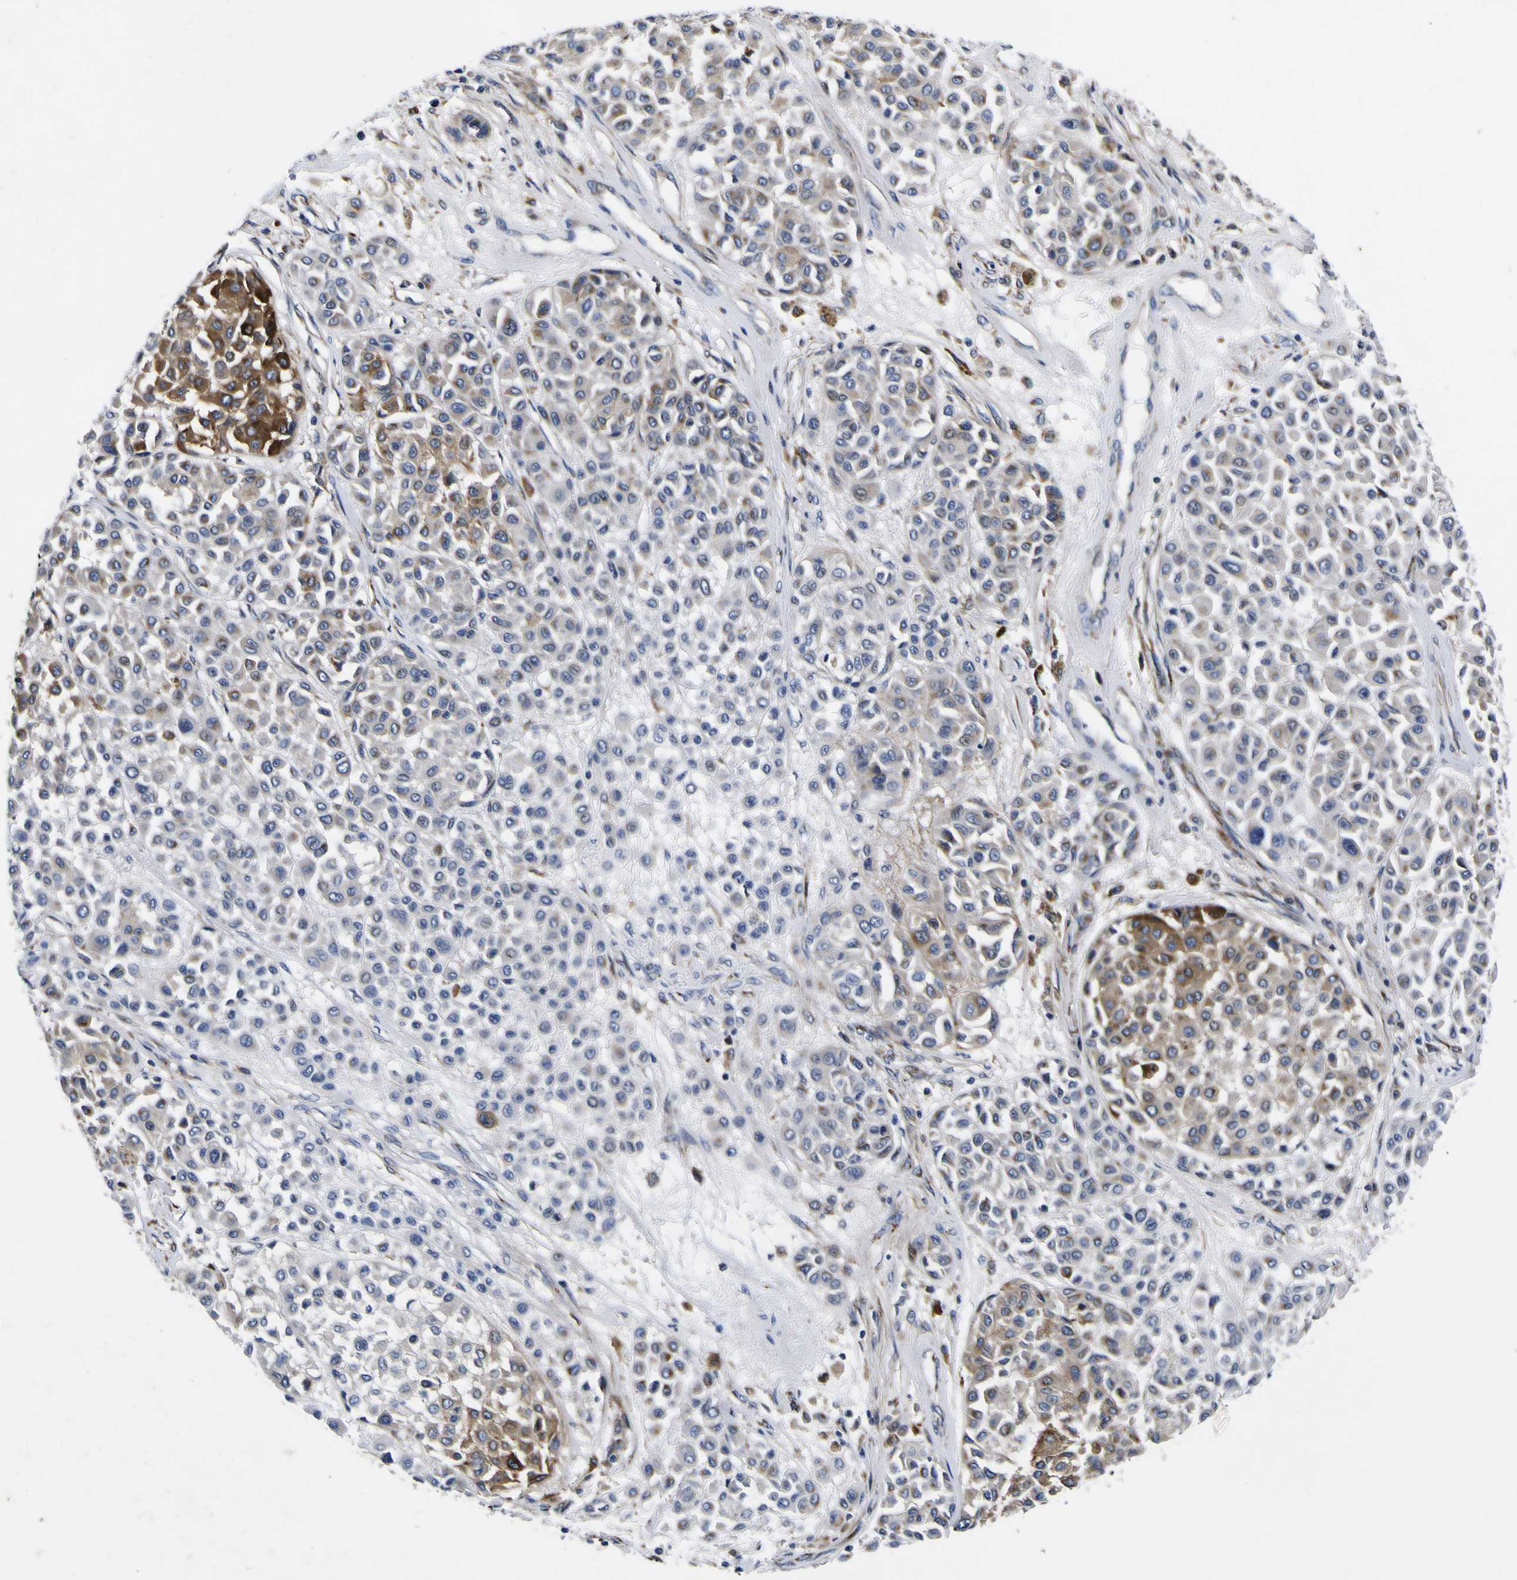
{"staining": {"intensity": "moderate", "quantity": "<25%", "location": "cytoplasmic/membranous"}, "tissue": "melanoma", "cell_type": "Tumor cells", "image_type": "cancer", "snomed": [{"axis": "morphology", "description": "Malignant melanoma, Metastatic site"}, {"axis": "topography", "description": "Soft tissue"}], "caption": "A micrograph of human melanoma stained for a protein displays moderate cytoplasmic/membranous brown staining in tumor cells.", "gene": "COA1", "patient": {"sex": "male", "age": 41}}